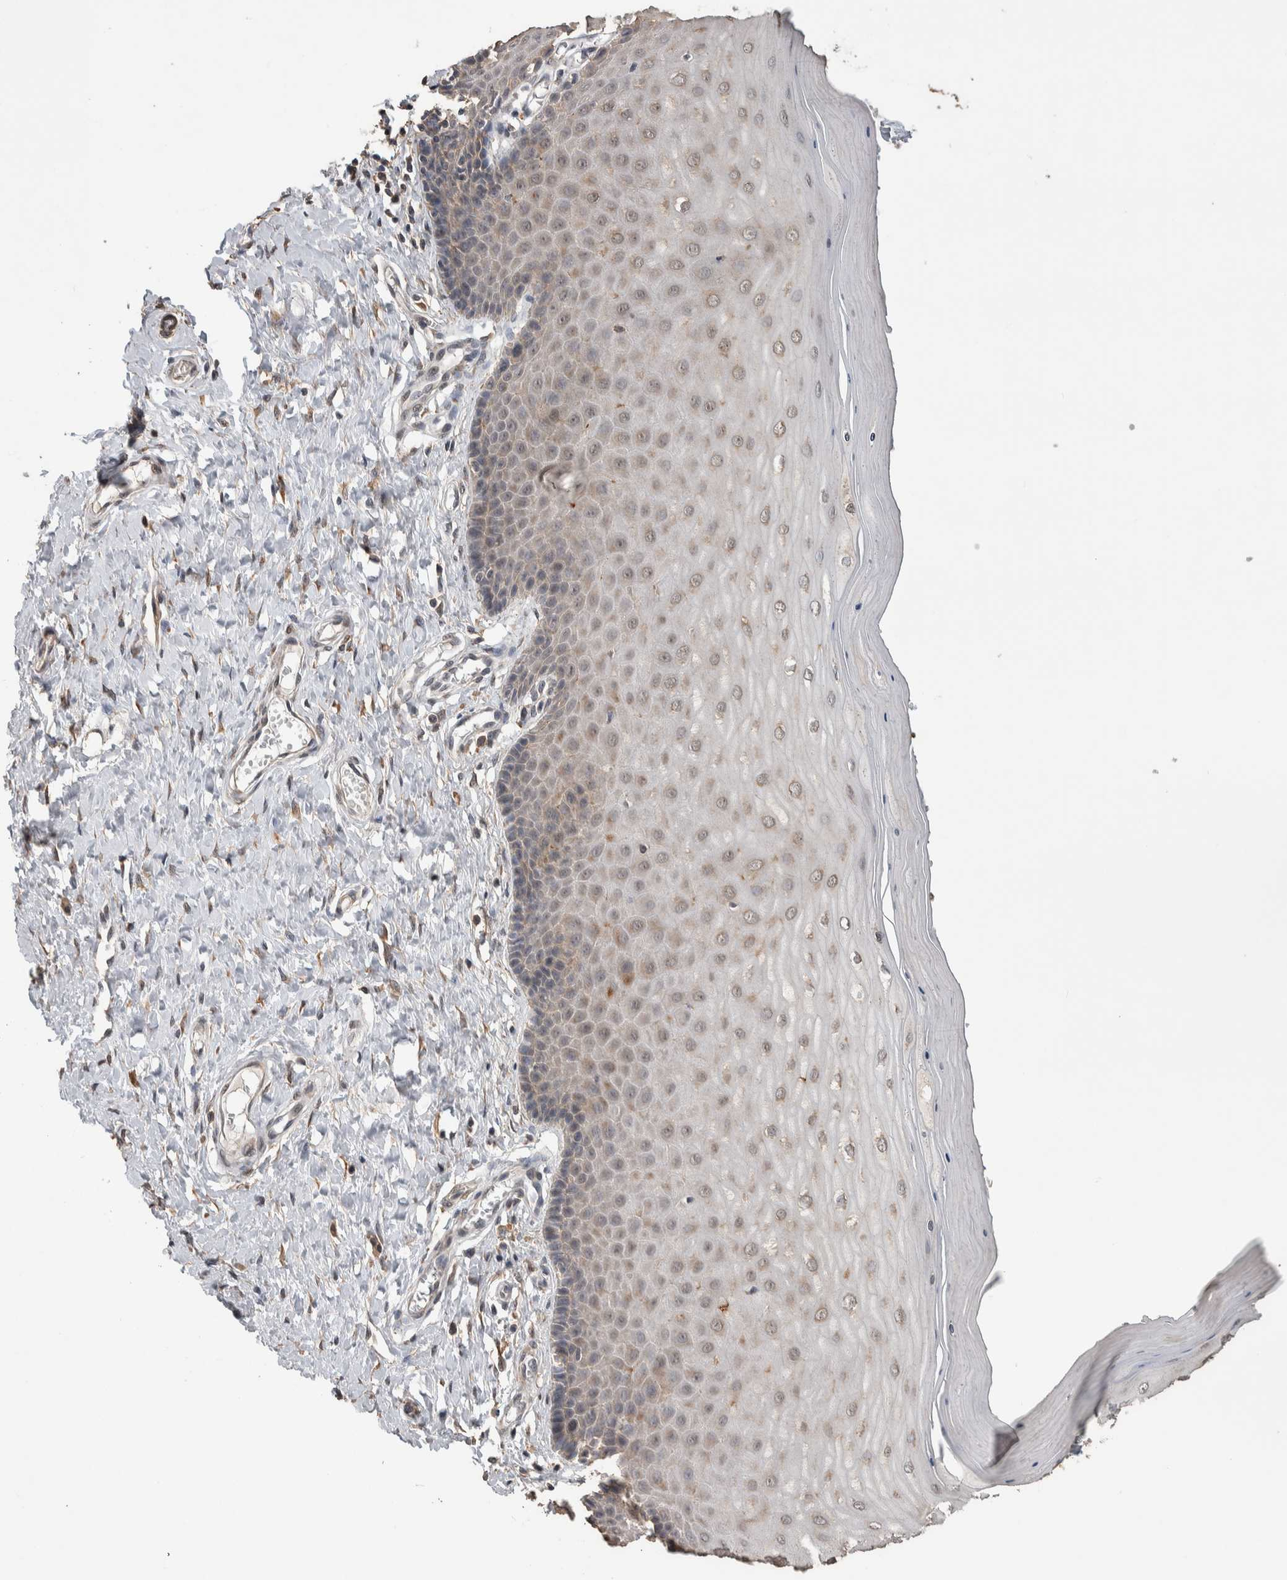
{"staining": {"intensity": "moderate", "quantity": "25%-75%", "location": "cytoplasmic/membranous,nuclear"}, "tissue": "cervix", "cell_type": "Squamous epithelial cells", "image_type": "normal", "snomed": [{"axis": "morphology", "description": "Normal tissue, NOS"}, {"axis": "topography", "description": "Cervix"}], "caption": "This image displays IHC staining of normal cervix, with medium moderate cytoplasmic/membranous,nuclear positivity in approximately 25%-75% of squamous epithelial cells.", "gene": "DVL2", "patient": {"sex": "female", "age": 55}}